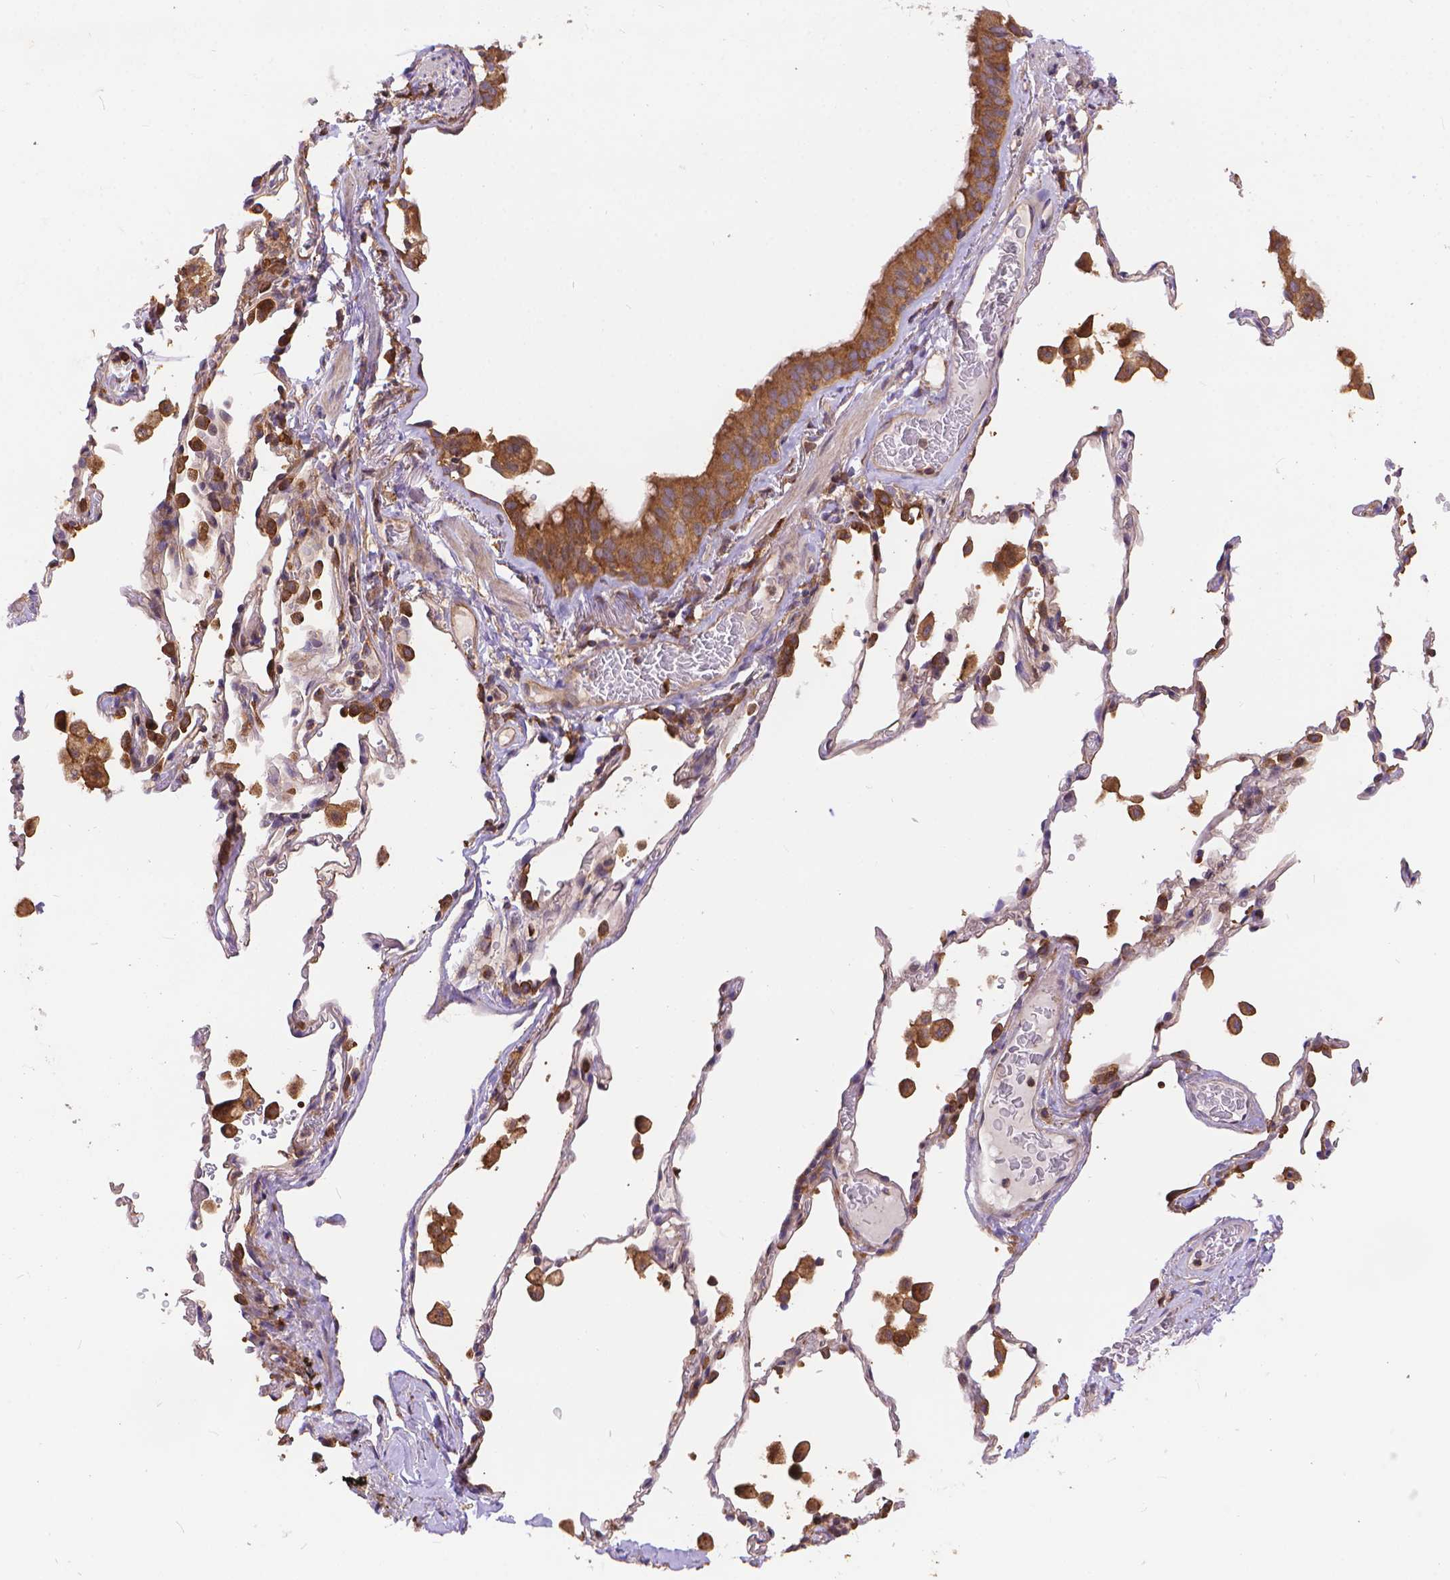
{"staining": {"intensity": "moderate", "quantity": ">75%", "location": "cytoplasmic/membranous"}, "tissue": "bronchus", "cell_type": "Respiratory epithelial cells", "image_type": "normal", "snomed": [{"axis": "morphology", "description": "Normal tissue, NOS"}, {"axis": "topography", "description": "Bronchus"}, {"axis": "topography", "description": "Lung"}], "caption": "Brown immunohistochemical staining in unremarkable bronchus demonstrates moderate cytoplasmic/membranous staining in about >75% of respiratory epithelial cells.", "gene": "ARAP1", "patient": {"sex": "male", "age": 54}}